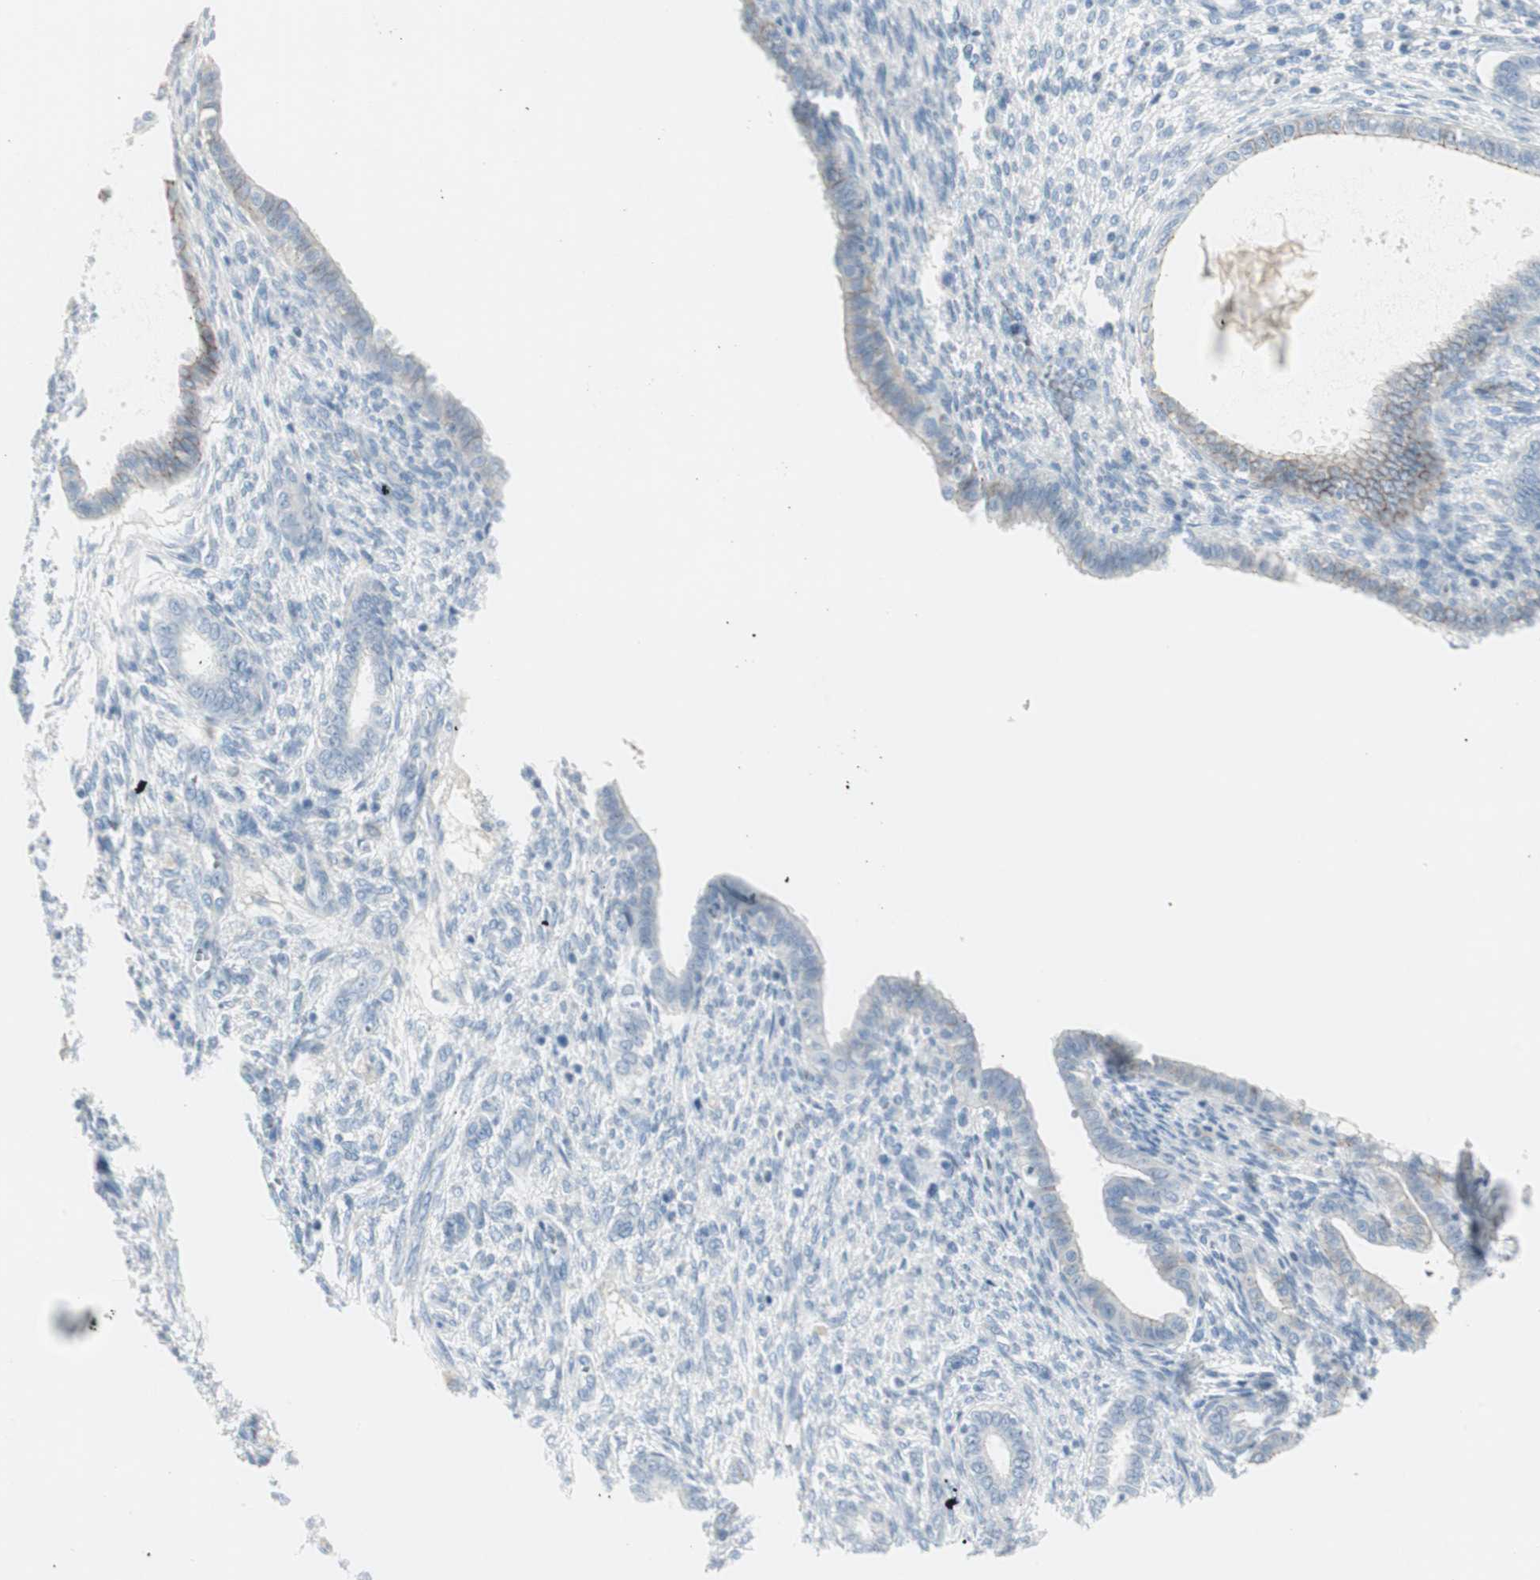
{"staining": {"intensity": "negative", "quantity": "none", "location": "none"}, "tissue": "endometrium", "cell_type": "Glandular cells", "image_type": "normal", "snomed": [{"axis": "morphology", "description": "Normal tissue, NOS"}, {"axis": "topography", "description": "Endometrium"}], "caption": "Endometrium stained for a protein using IHC reveals no expression glandular cells.", "gene": "CDHR5", "patient": {"sex": "female", "age": 72}}